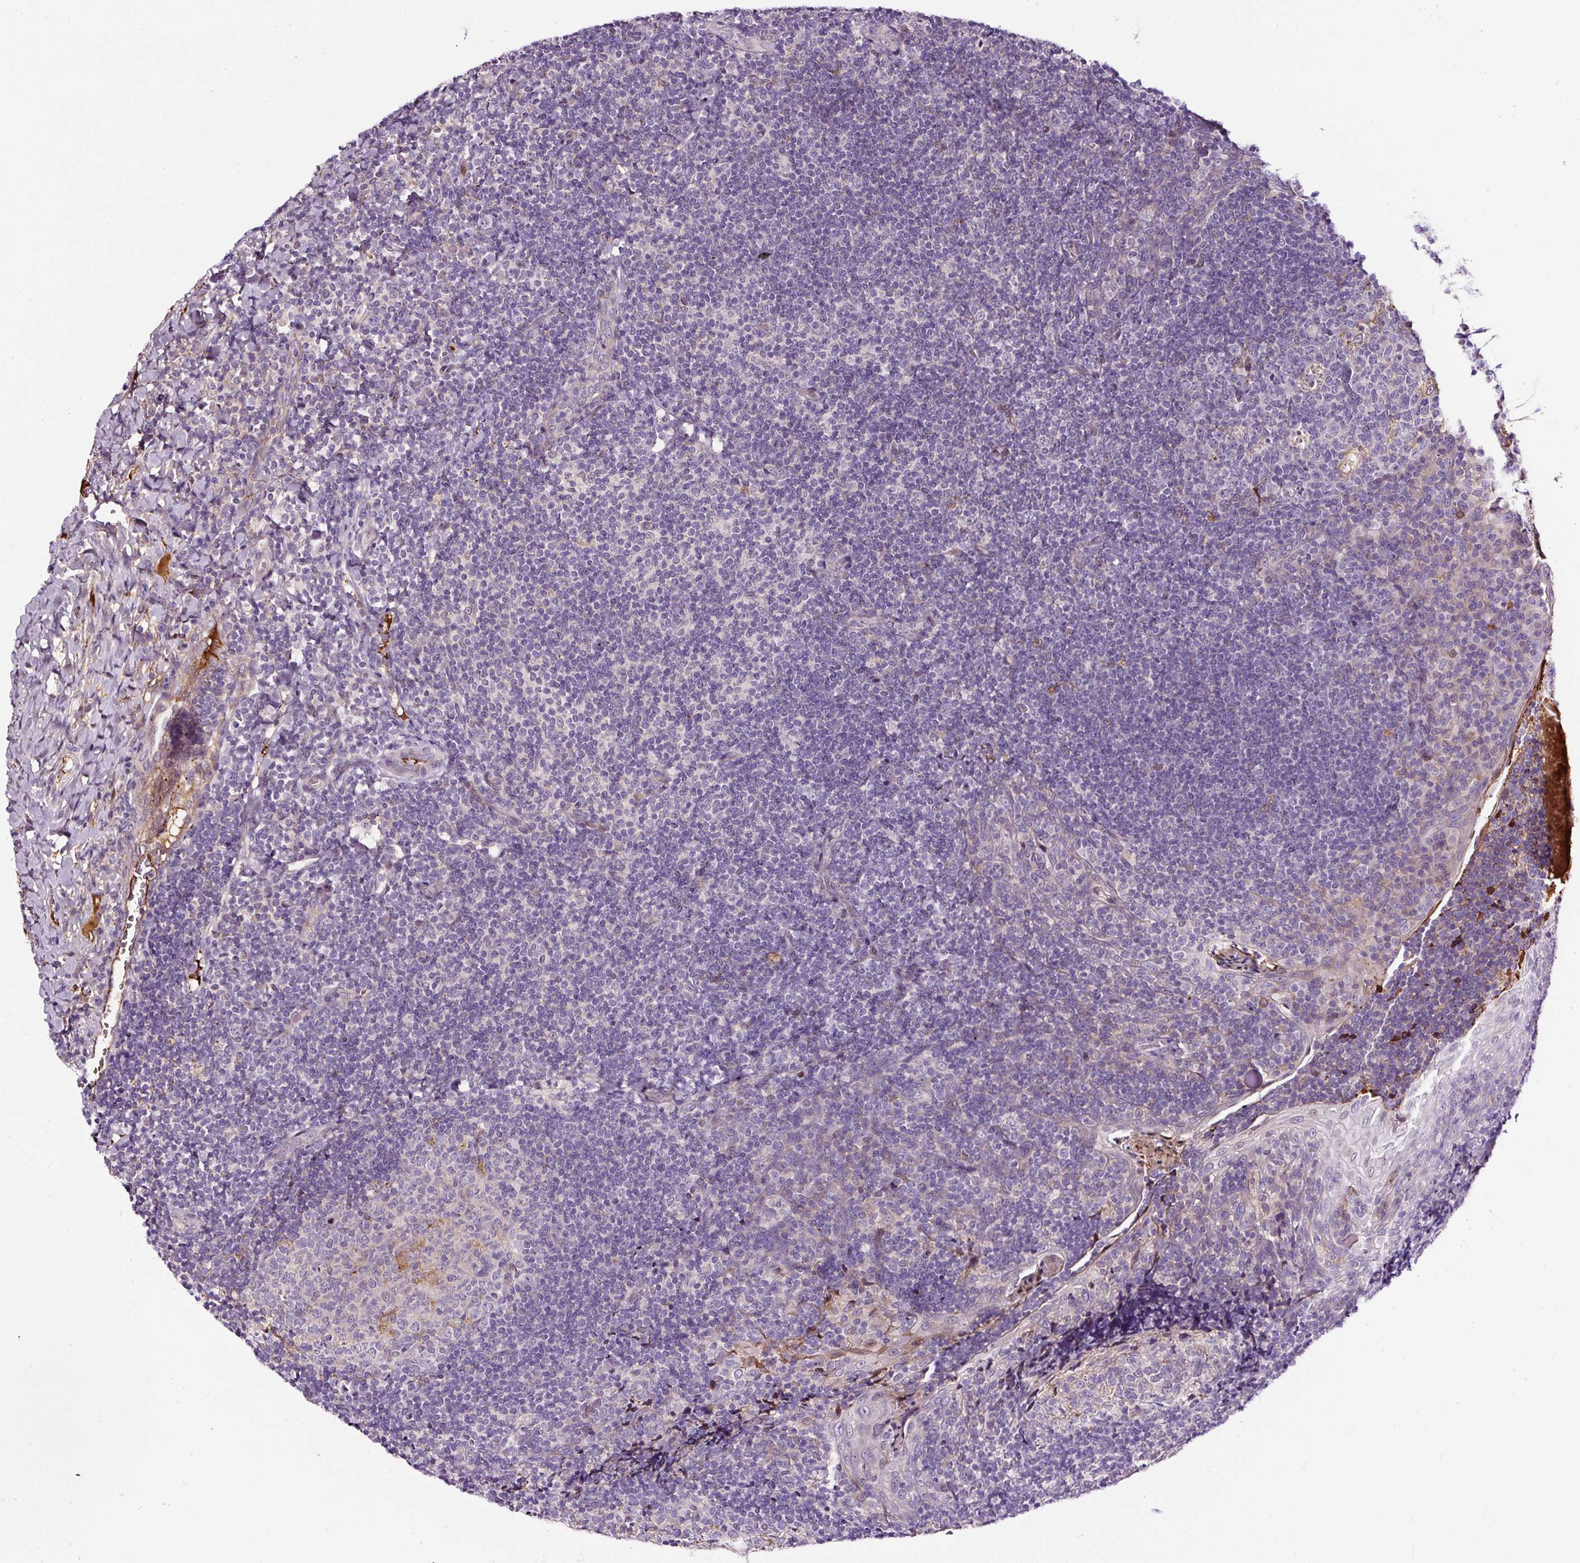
{"staining": {"intensity": "negative", "quantity": "none", "location": "none"}, "tissue": "tonsil", "cell_type": "Germinal center cells", "image_type": "normal", "snomed": [{"axis": "morphology", "description": "Normal tissue, NOS"}, {"axis": "topography", "description": "Tonsil"}], "caption": "A photomicrograph of tonsil stained for a protein reveals no brown staining in germinal center cells. (Brightfield microscopy of DAB (3,3'-diaminobenzidine) IHC at high magnification).", "gene": "LRRC24", "patient": {"sex": "male", "age": 17}}